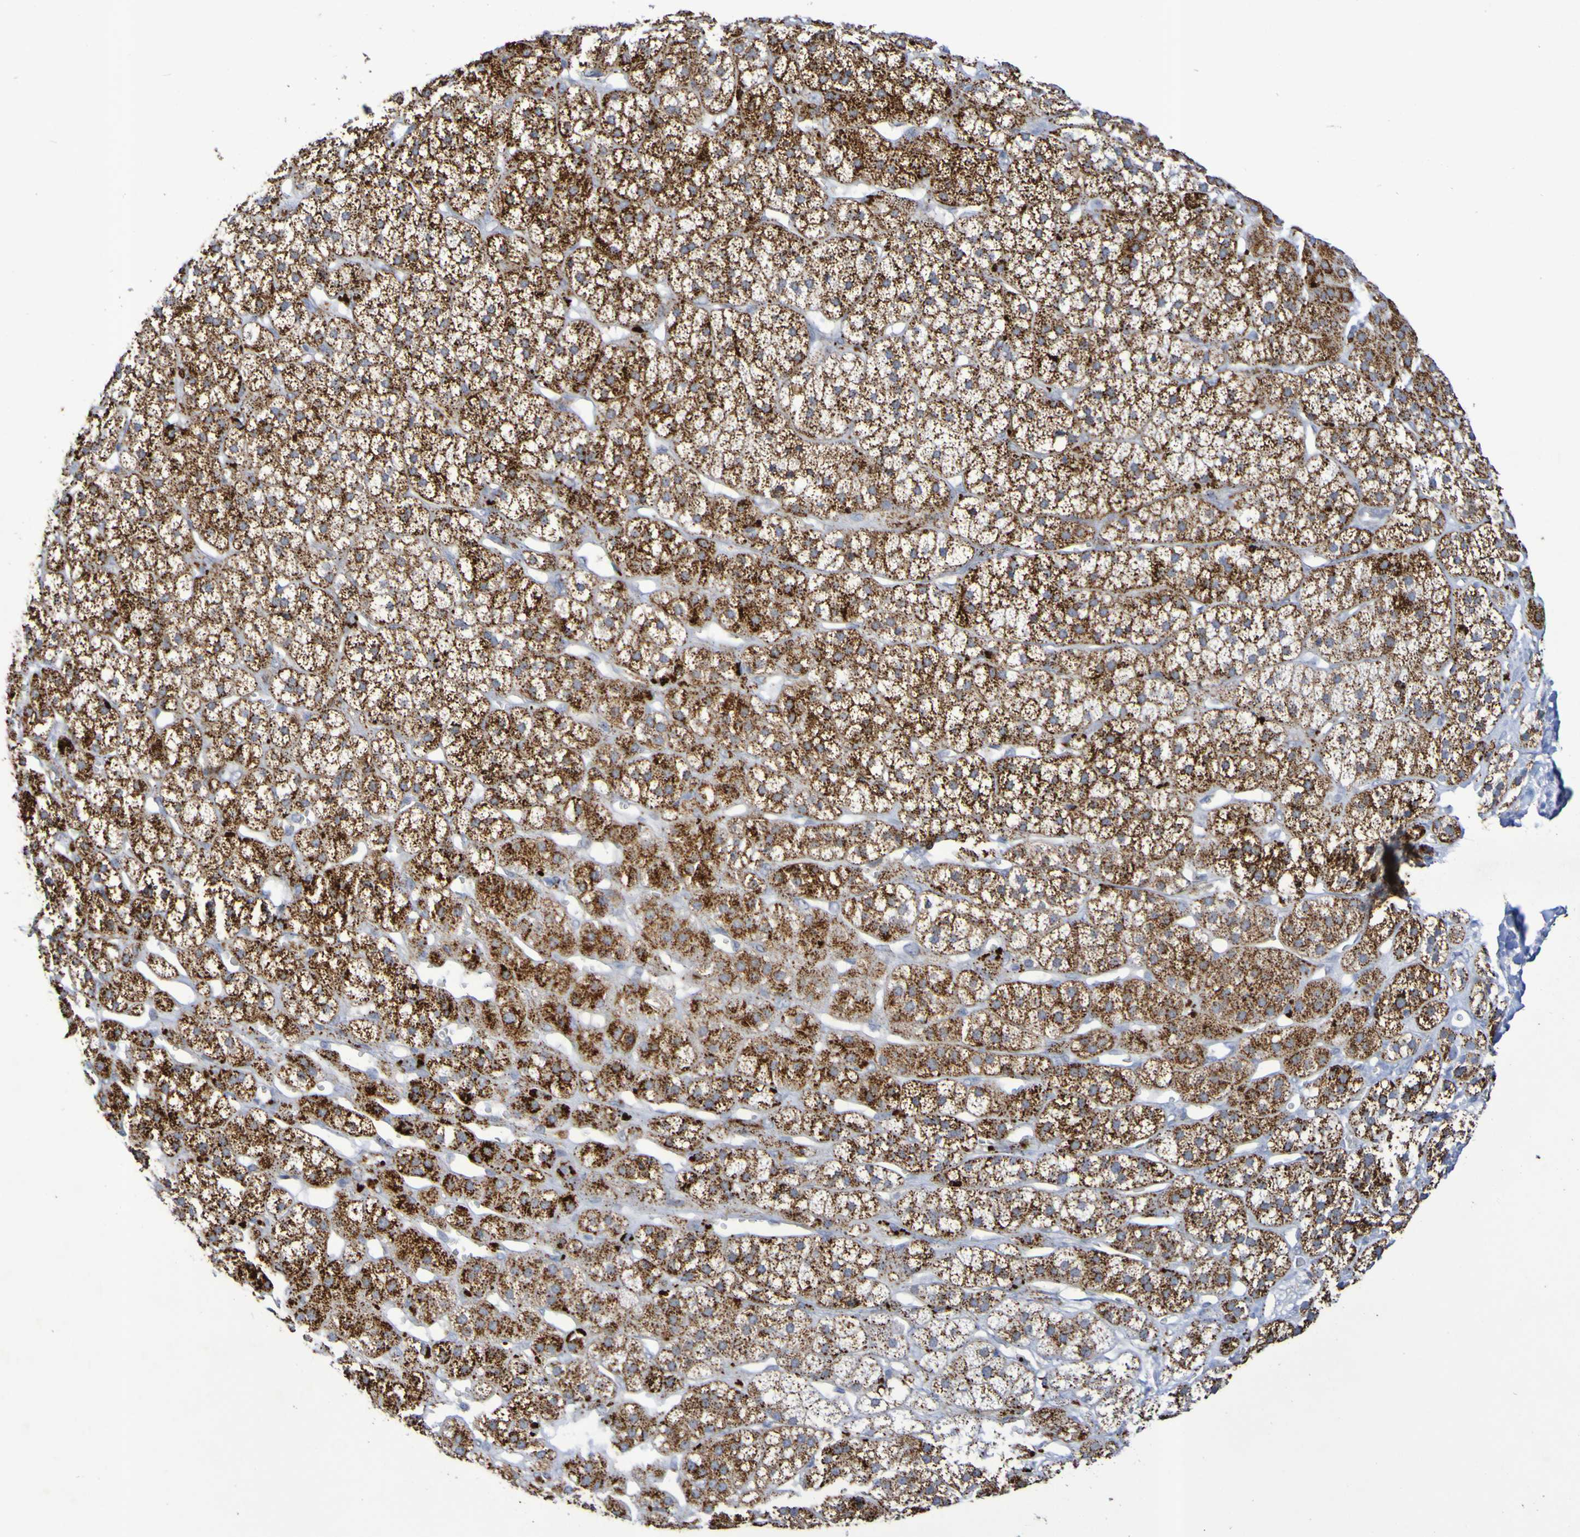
{"staining": {"intensity": "strong", "quantity": ">75%", "location": "cytoplasmic/membranous"}, "tissue": "adrenal gland", "cell_type": "Glandular cells", "image_type": "normal", "snomed": [{"axis": "morphology", "description": "Normal tissue, NOS"}, {"axis": "topography", "description": "Adrenal gland"}], "caption": "IHC histopathology image of normal adrenal gland: human adrenal gland stained using IHC demonstrates high levels of strong protein expression localized specifically in the cytoplasmic/membranous of glandular cells, appearing as a cytoplasmic/membranous brown color.", "gene": "TPH1", "patient": {"sex": "male", "age": 56}}